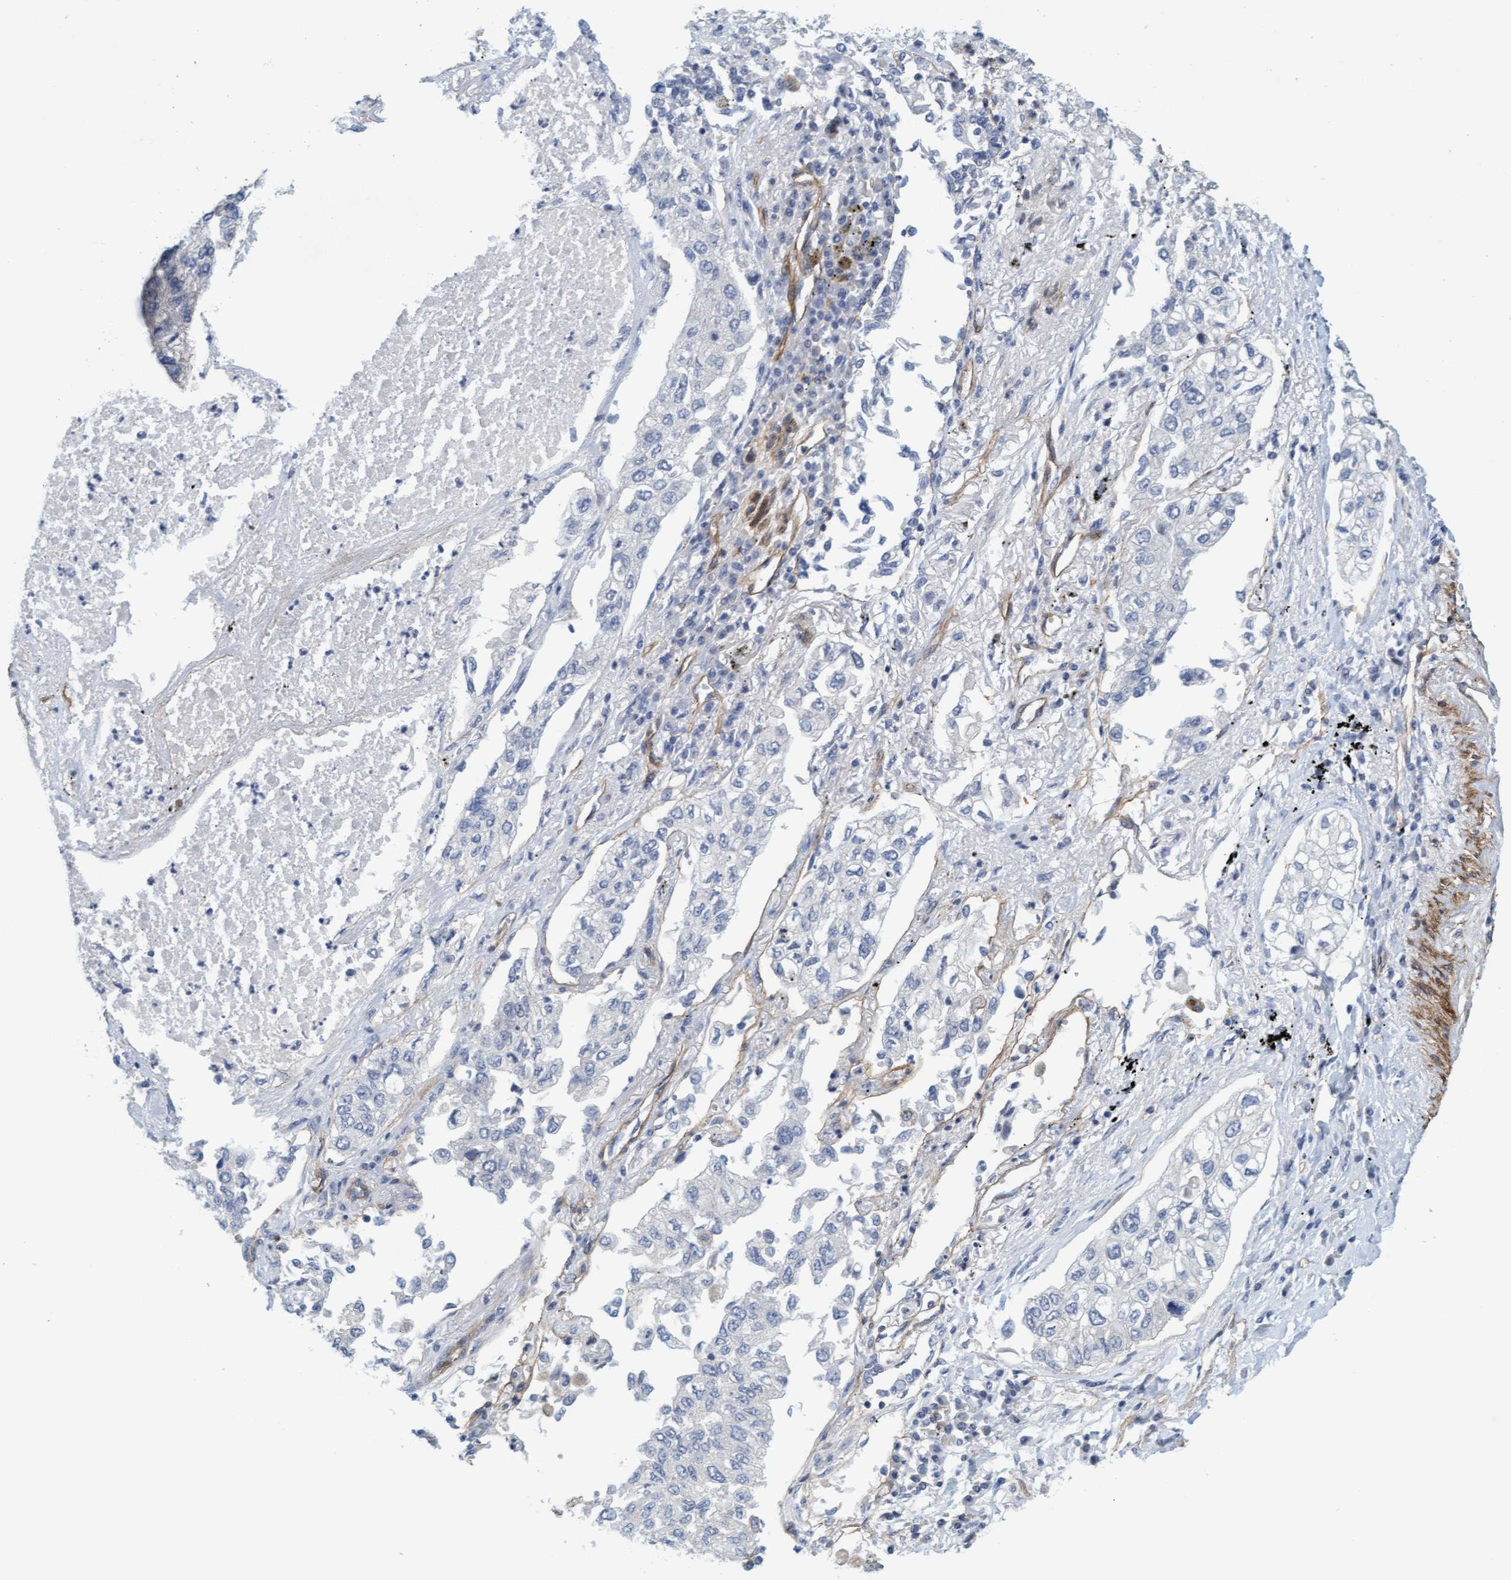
{"staining": {"intensity": "negative", "quantity": "none", "location": "none"}, "tissue": "lung cancer", "cell_type": "Tumor cells", "image_type": "cancer", "snomed": [{"axis": "morphology", "description": "Inflammation, NOS"}, {"axis": "morphology", "description": "Adenocarcinoma, NOS"}, {"axis": "topography", "description": "Lung"}], "caption": "The photomicrograph exhibits no significant staining in tumor cells of lung cancer (adenocarcinoma).", "gene": "TSTD2", "patient": {"sex": "male", "age": 63}}